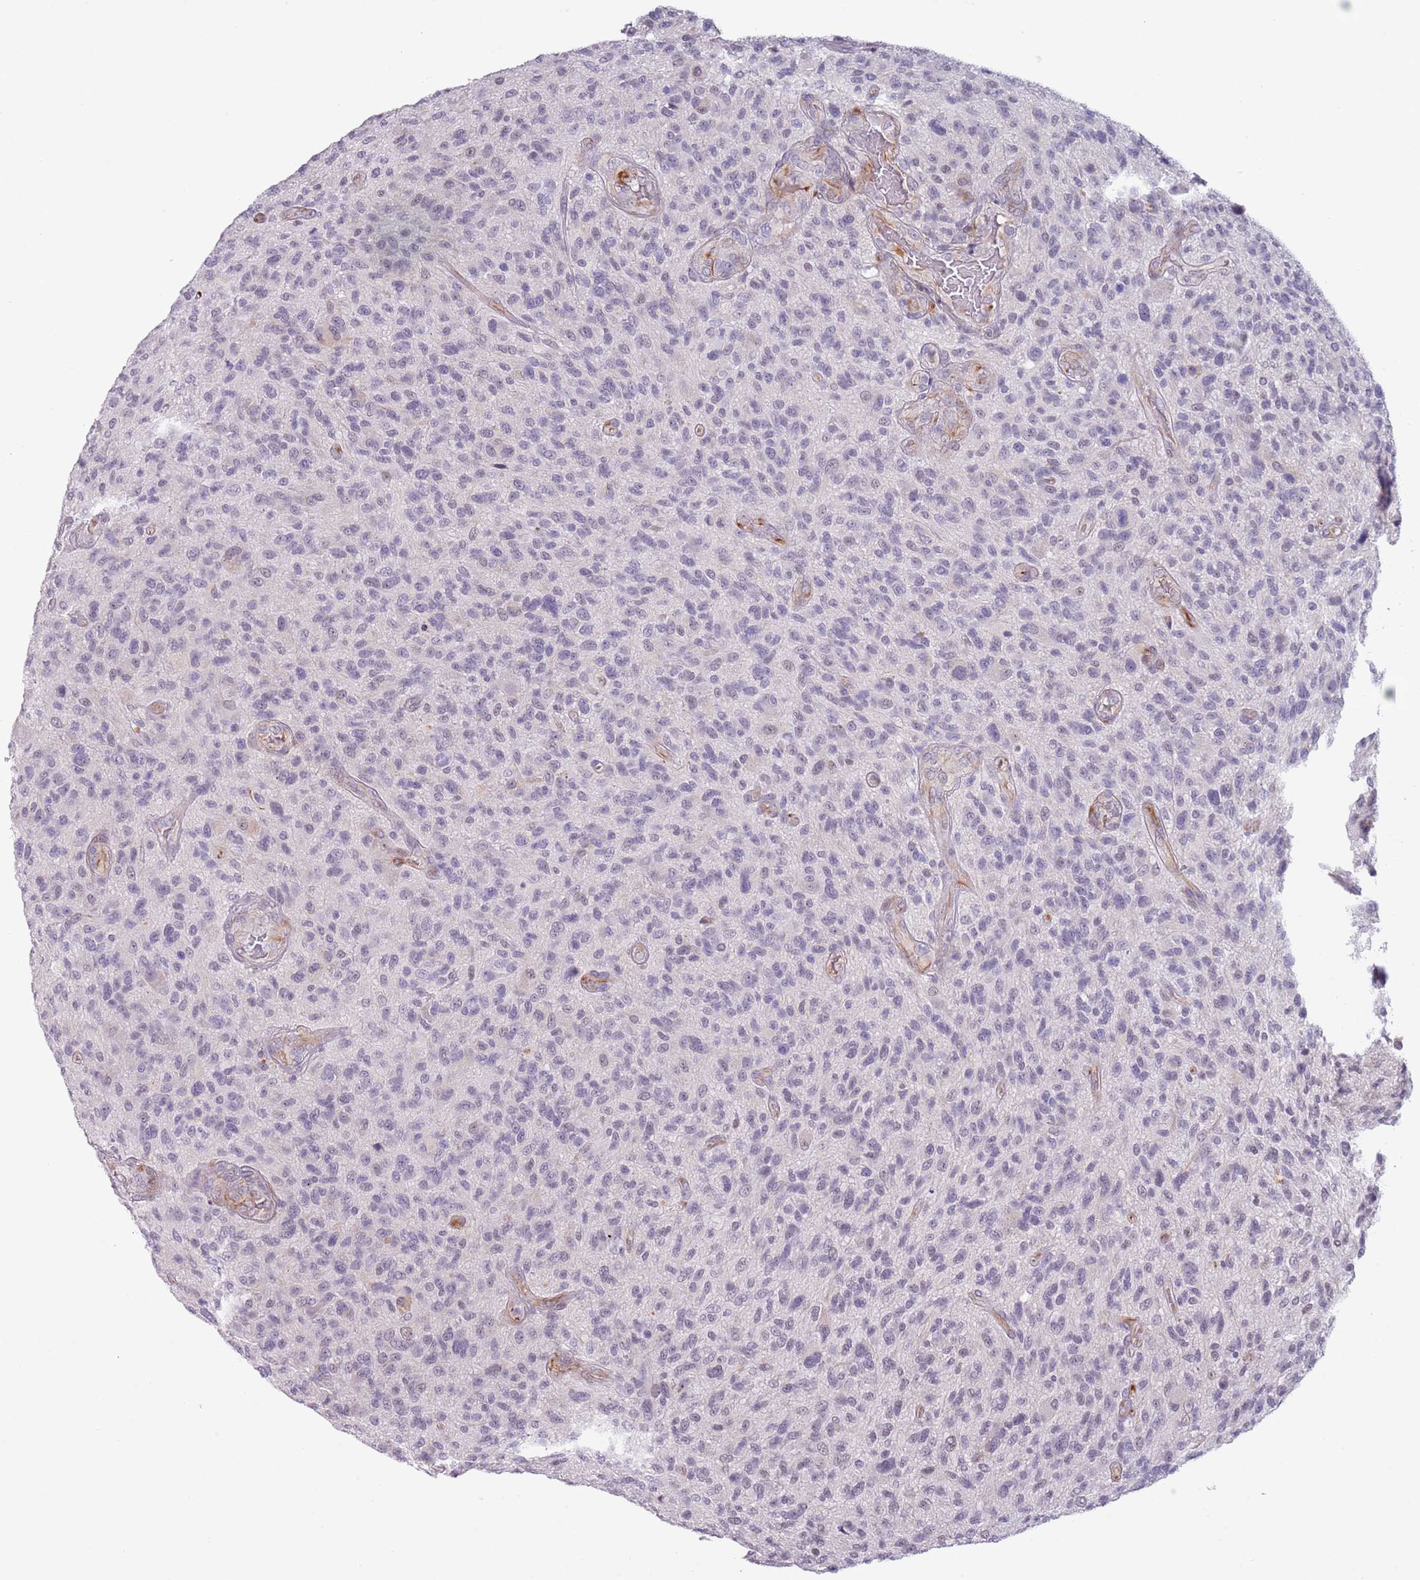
{"staining": {"intensity": "negative", "quantity": "none", "location": "none"}, "tissue": "glioma", "cell_type": "Tumor cells", "image_type": "cancer", "snomed": [{"axis": "morphology", "description": "Glioma, malignant, High grade"}, {"axis": "topography", "description": "Brain"}], "caption": "Immunohistochemical staining of malignant glioma (high-grade) exhibits no significant expression in tumor cells.", "gene": "NBPF3", "patient": {"sex": "male", "age": 47}}